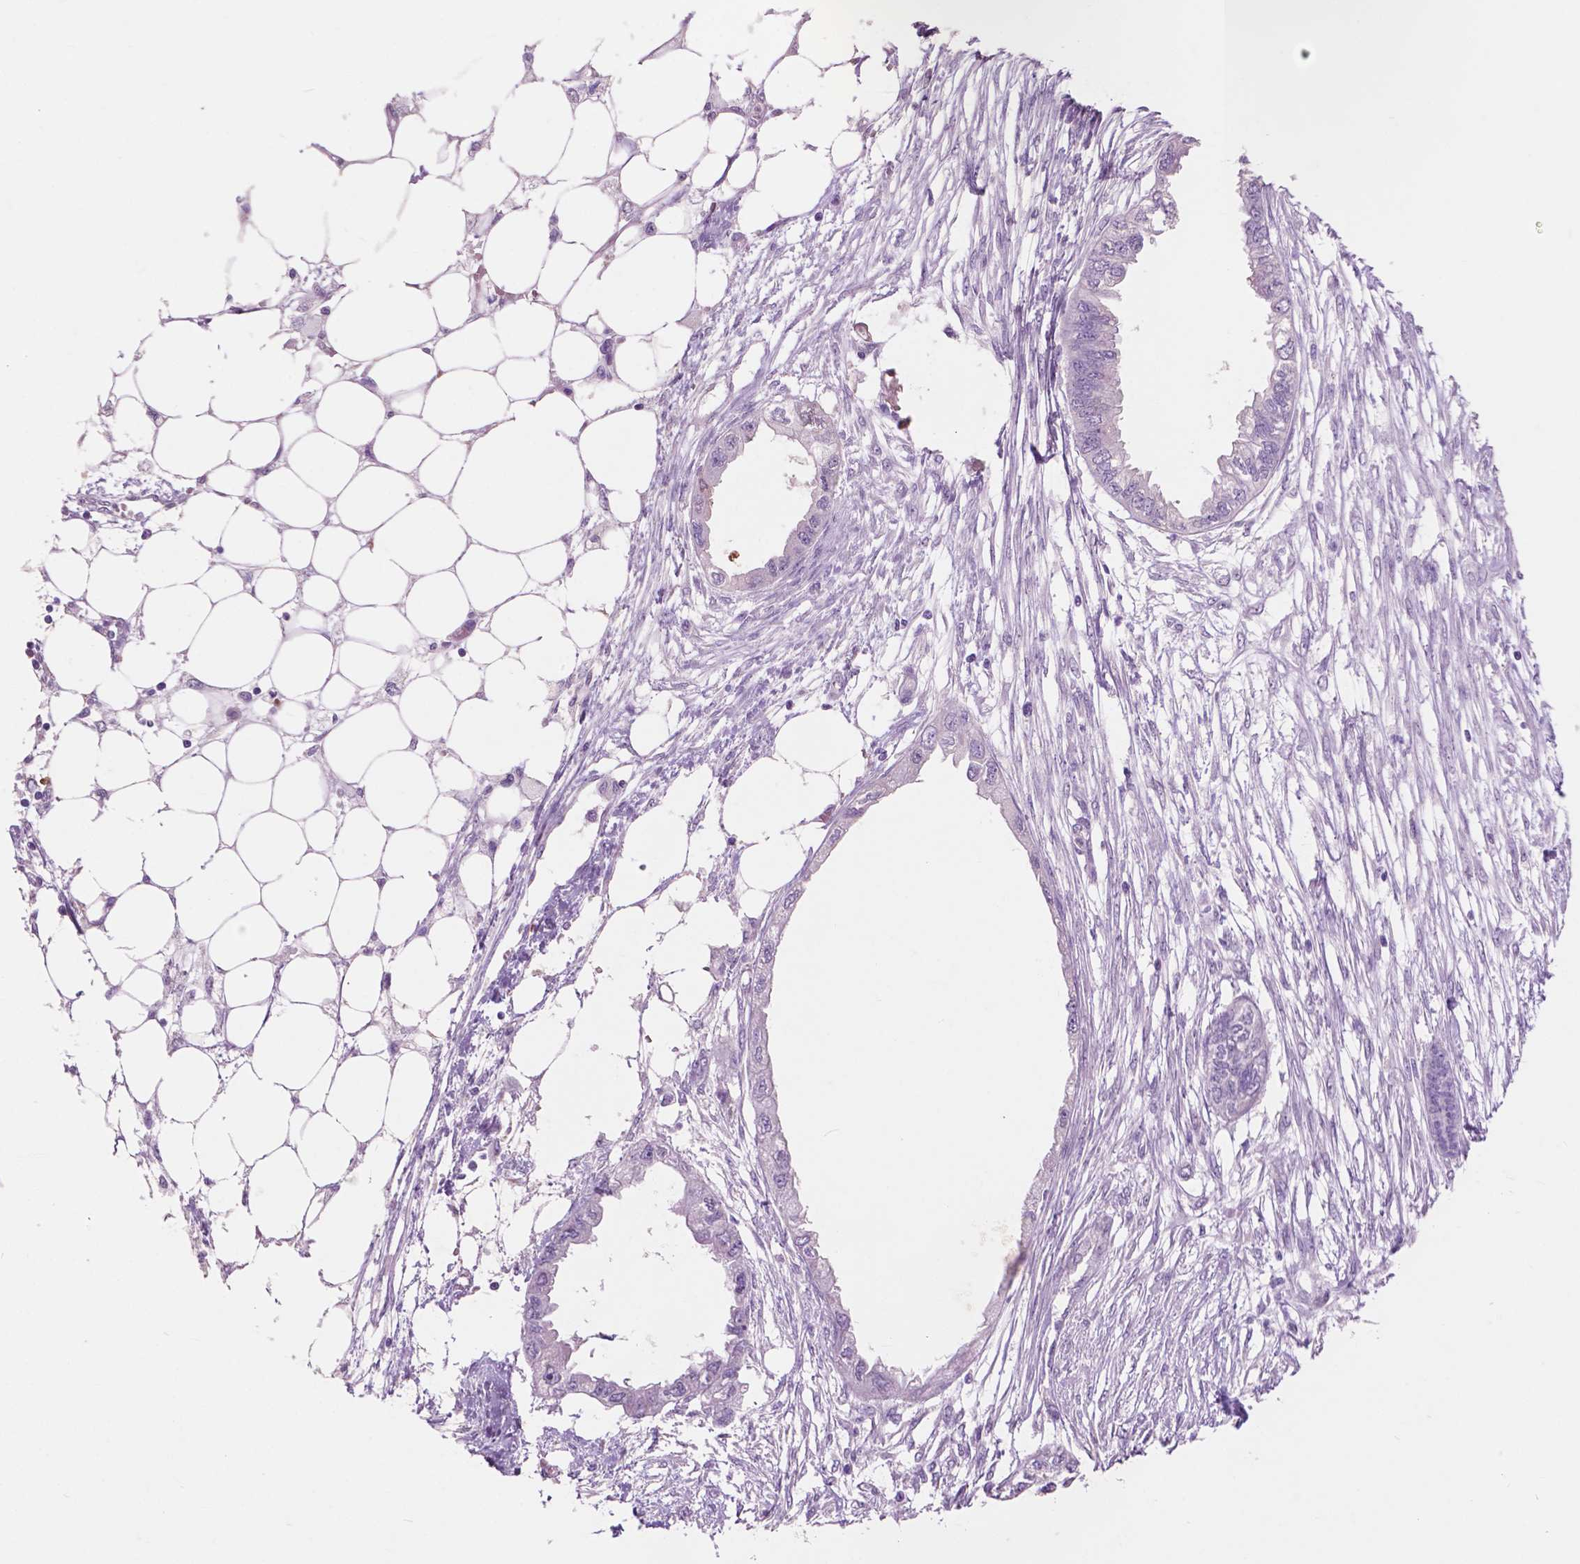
{"staining": {"intensity": "negative", "quantity": "none", "location": "none"}, "tissue": "endometrial cancer", "cell_type": "Tumor cells", "image_type": "cancer", "snomed": [{"axis": "morphology", "description": "Adenocarcinoma, NOS"}, {"axis": "morphology", "description": "Adenocarcinoma, metastatic, NOS"}, {"axis": "topography", "description": "Adipose tissue"}, {"axis": "topography", "description": "Endometrium"}], "caption": "A photomicrograph of metastatic adenocarcinoma (endometrial) stained for a protein shows no brown staining in tumor cells.", "gene": "IDO1", "patient": {"sex": "female", "age": 67}}